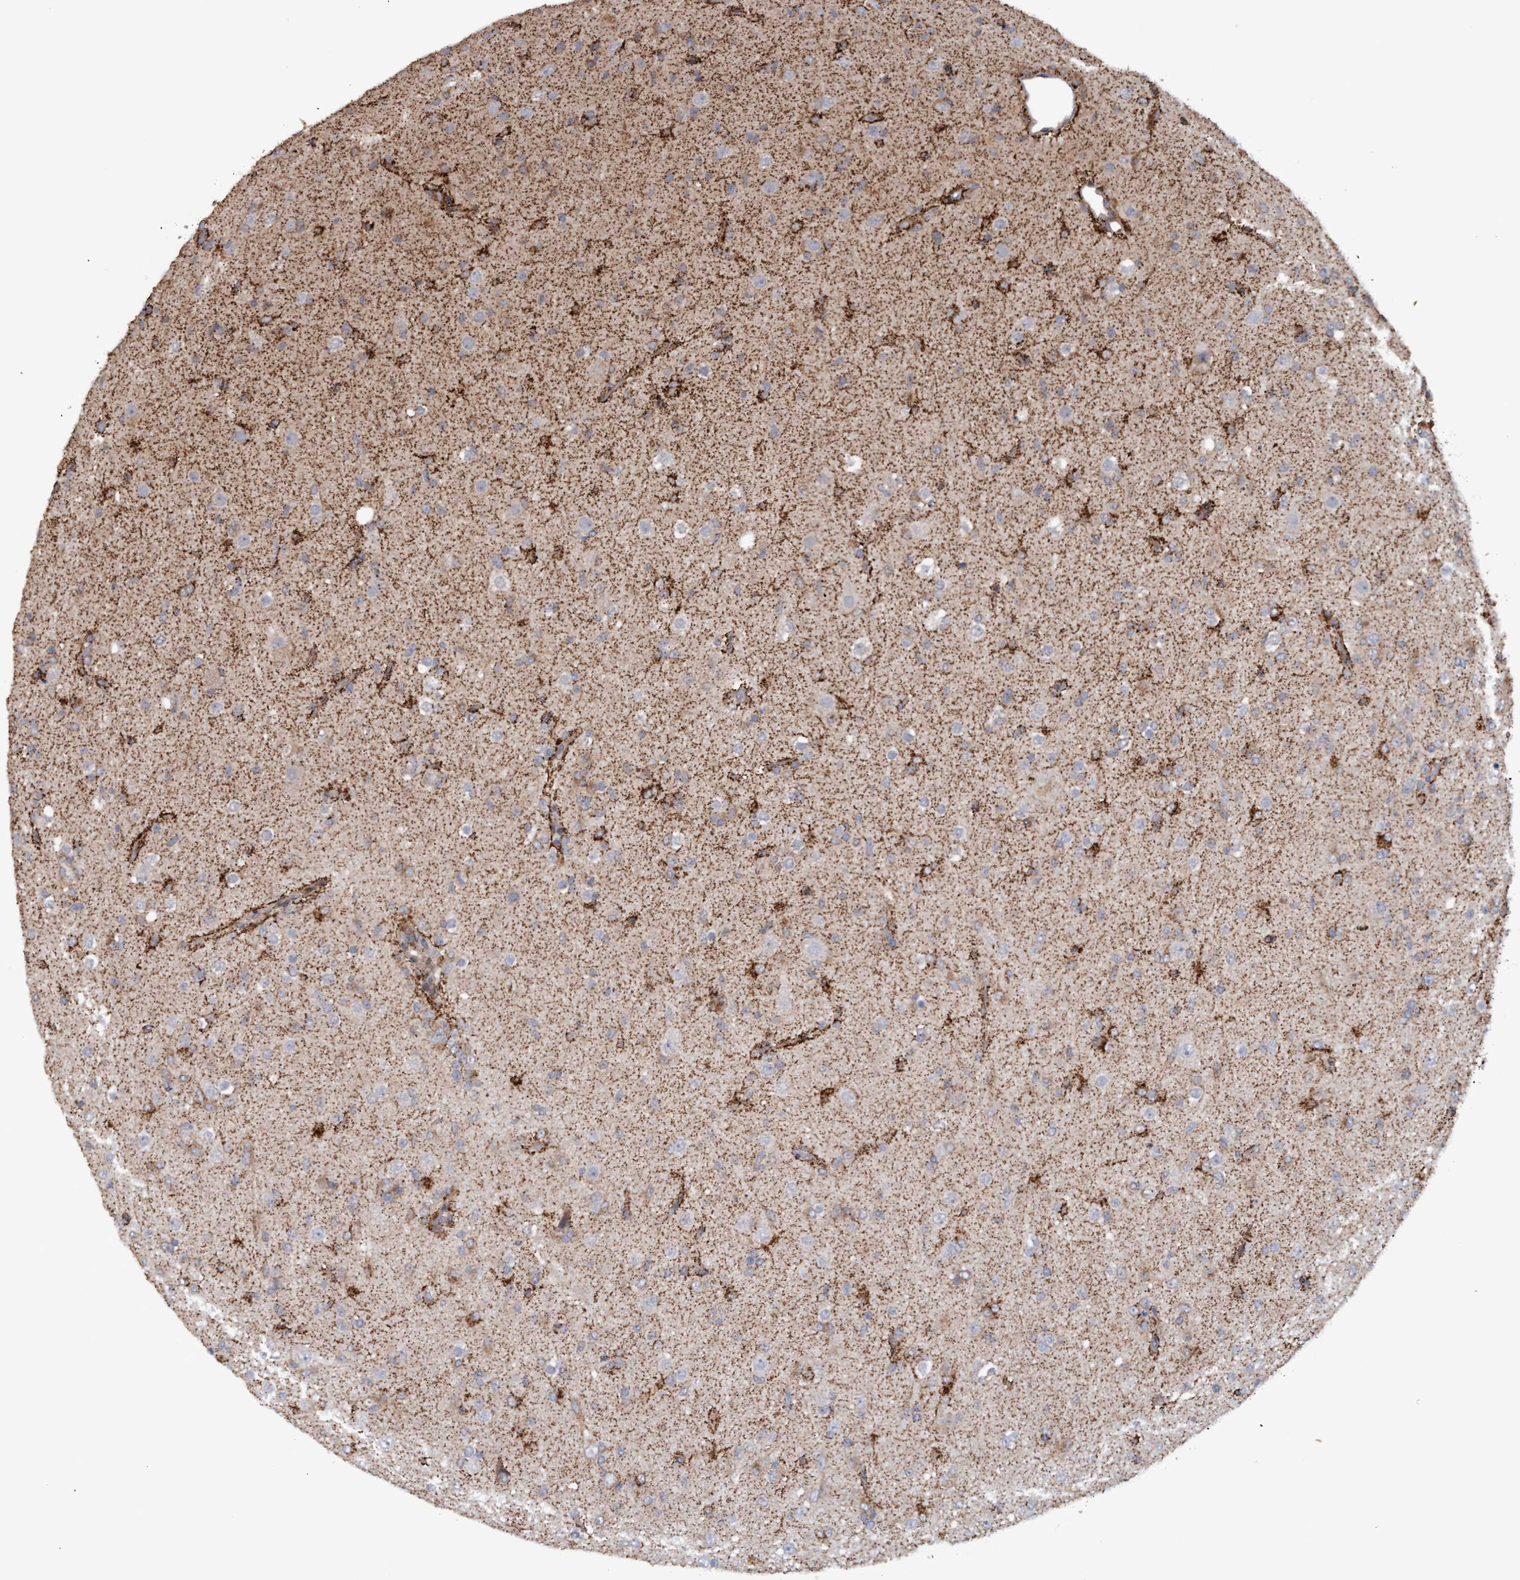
{"staining": {"intensity": "weak", "quantity": "<25%", "location": "cytoplasmic/membranous"}, "tissue": "glioma", "cell_type": "Tumor cells", "image_type": "cancer", "snomed": [{"axis": "morphology", "description": "Glioma, malignant, Low grade"}, {"axis": "topography", "description": "Brain"}], "caption": "Malignant glioma (low-grade) was stained to show a protein in brown. There is no significant positivity in tumor cells.", "gene": "MGLL", "patient": {"sex": "male", "age": 65}}